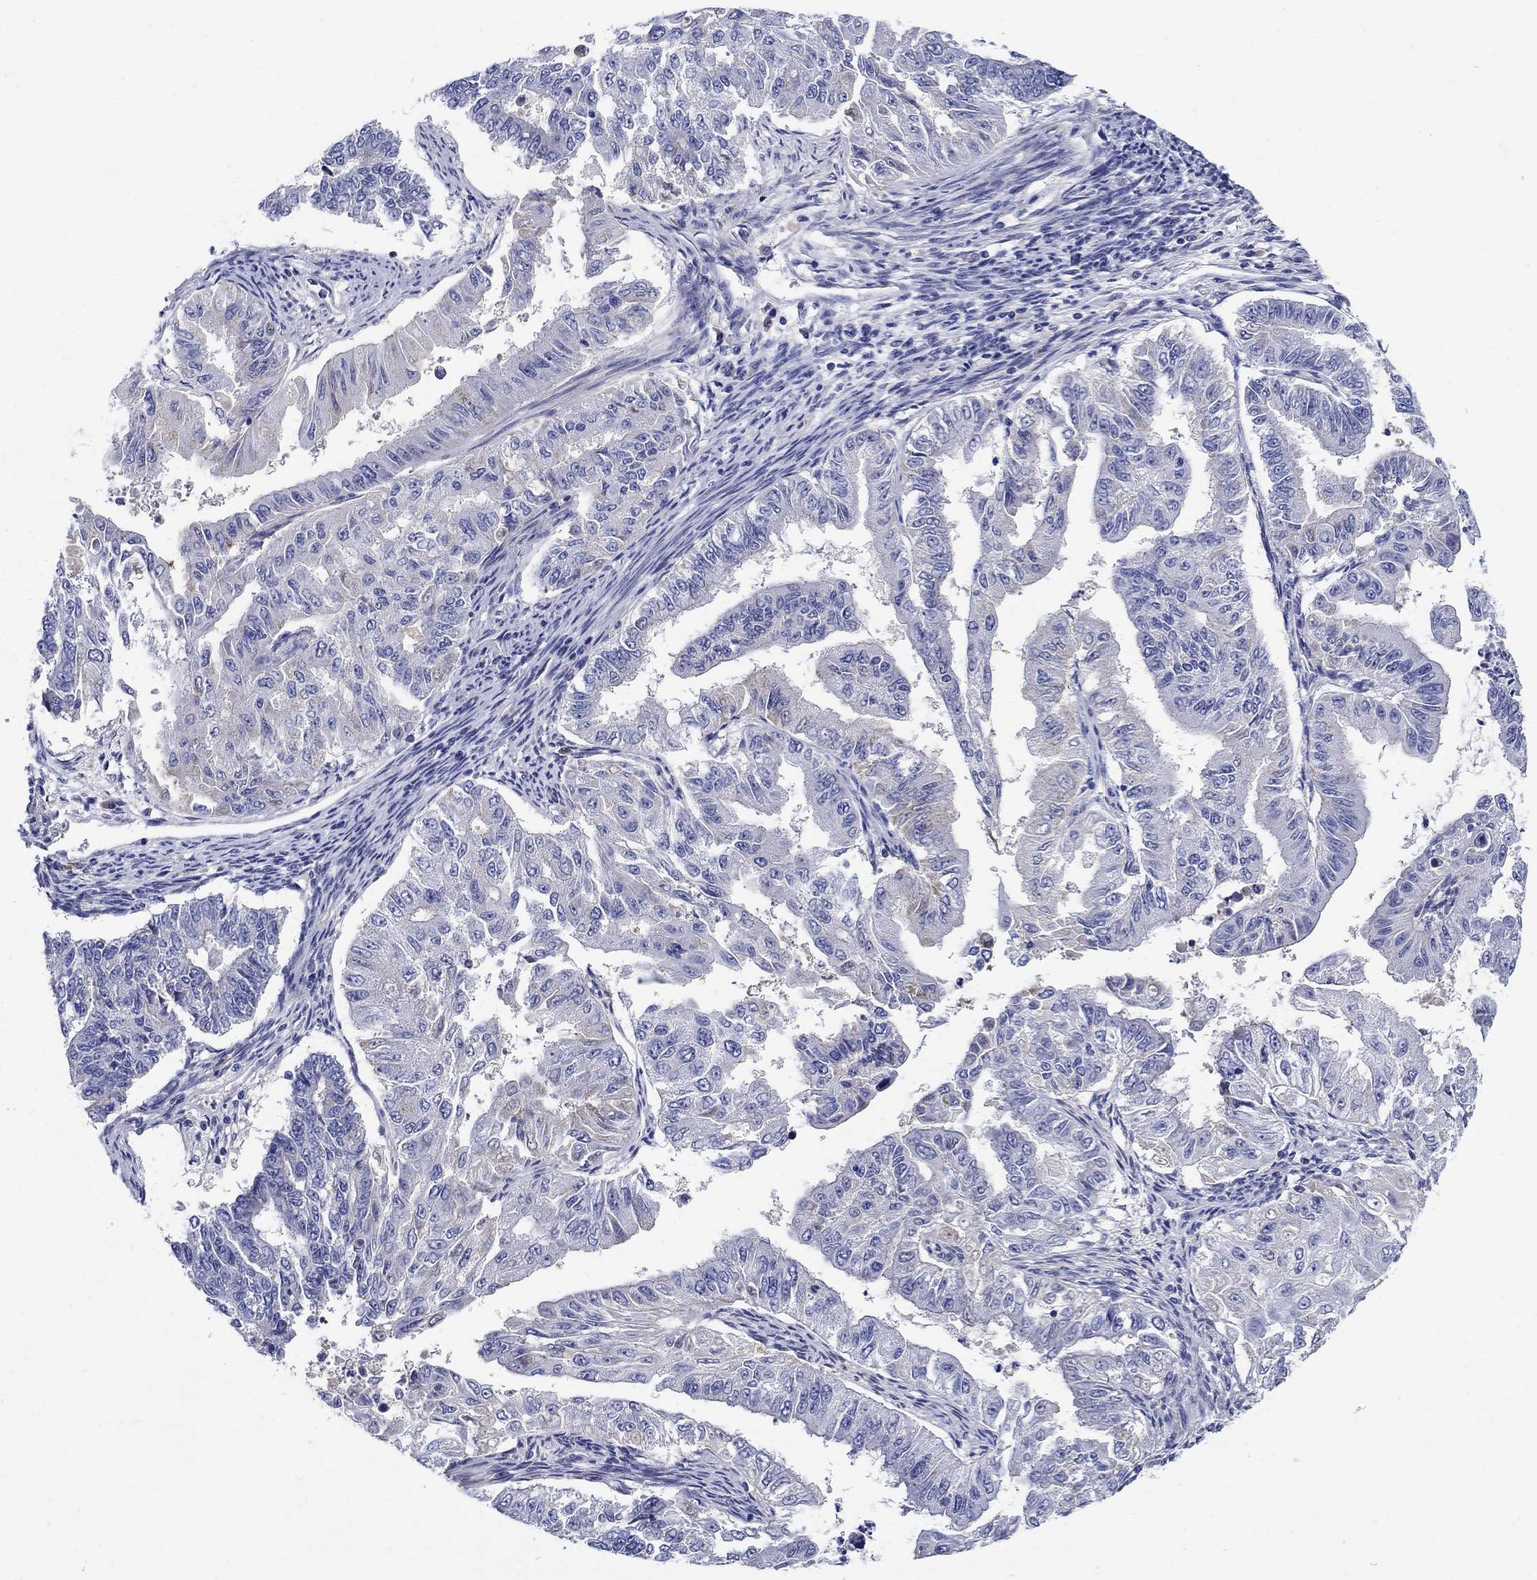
{"staining": {"intensity": "negative", "quantity": "none", "location": "none"}, "tissue": "endometrial cancer", "cell_type": "Tumor cells", "image_type": "cancer", "snomed": [{"axis": "morphology", "description": "Adenocarcinoma, NOS"}, {"axis": "topography", "description": "Uterus"}], "caption": "Immunohistochemistry histopathology image of neoplastic tissue: human endometrial cancer (adenocarcinoma) stained with DAB exhibits no significant protein positivity in tumor cells. Nuclei are stained in blue.", "gene": "CRYGD", "patient": {"sex": "female", "age": 59}}